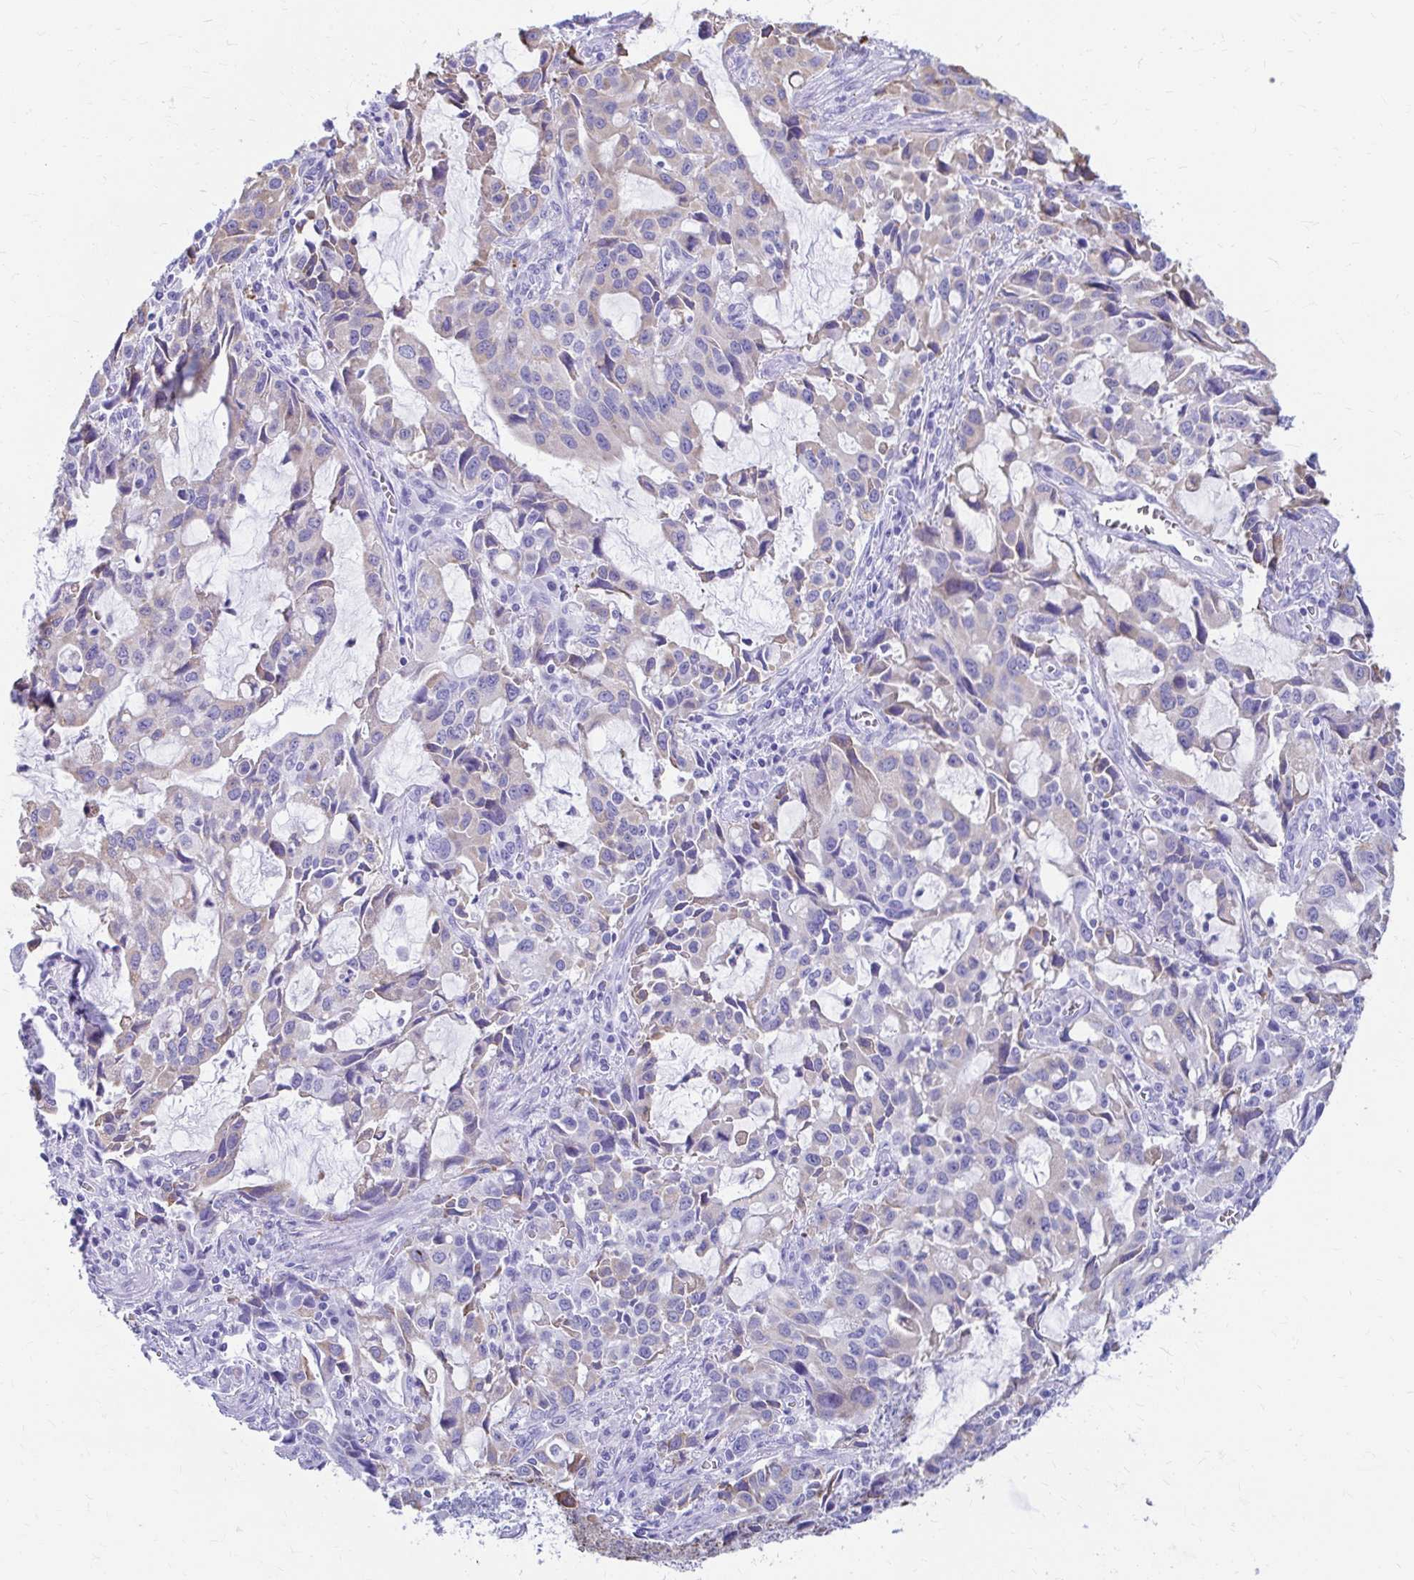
{"staining": {"intensity": "negative", "quantity": "none", "location": "none"}, "tissue": "stomach cancer", "cell_type": "Tumor cells", "image_type": "cancer", "snomed": [{"axis": "morphology", "description": "Adenocarcinoma, NOS"}, {"axis": "topography", "description": "Stomach, upper"}], "caption": "High power microscopy image of an immunohistochemistry micrograph of stomach adenocarcinoma, revealing no significant staining in tumor cells.", "gene": "NSG2", "patient": {"sex": "male", "age": 85}}